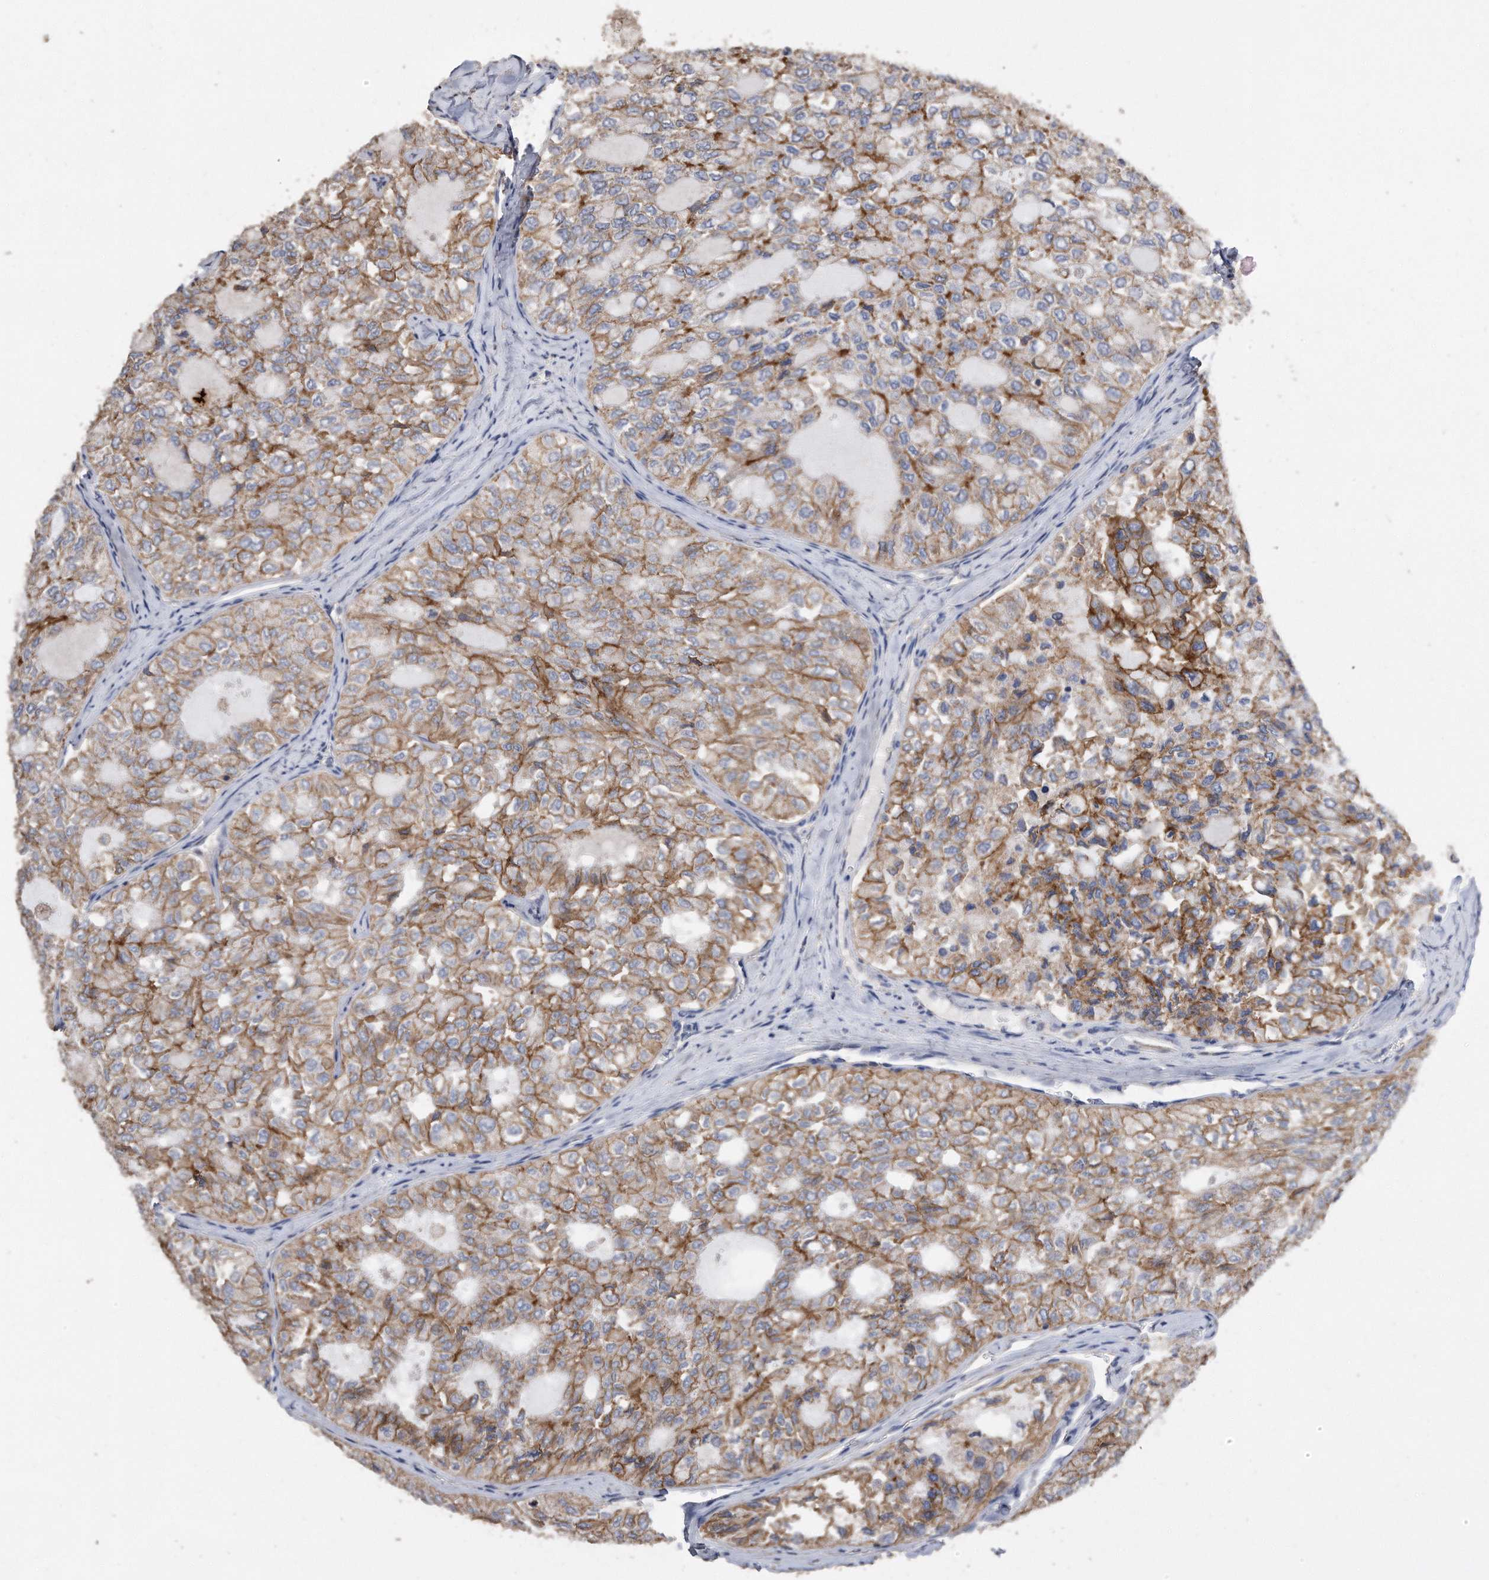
{"staining": {"intensity": "moderate", "quantity": ">75%", "location": "cytoplasmic/membranous"}, "tissue": "thyroid cancer", "cell_type": "Tumor cells", "image_type": "cancer", "snomed": [{"axis": "morphology", "description": "Follicular adenoma carcinoma, NOS"}, {"axis": "topography", "description": "Thyroid gland"}], "caption": "Tumor cells reveal medium levels of moderate cytoplasmic/membranous expression in approximately >75% of cells in follicular adenoma carcinoma (thyroid). (Brightfield microscopy of DAB IHC at high magnification).", "gene": "CDCP1", "patient": {"sex": "male", "age": 75}}